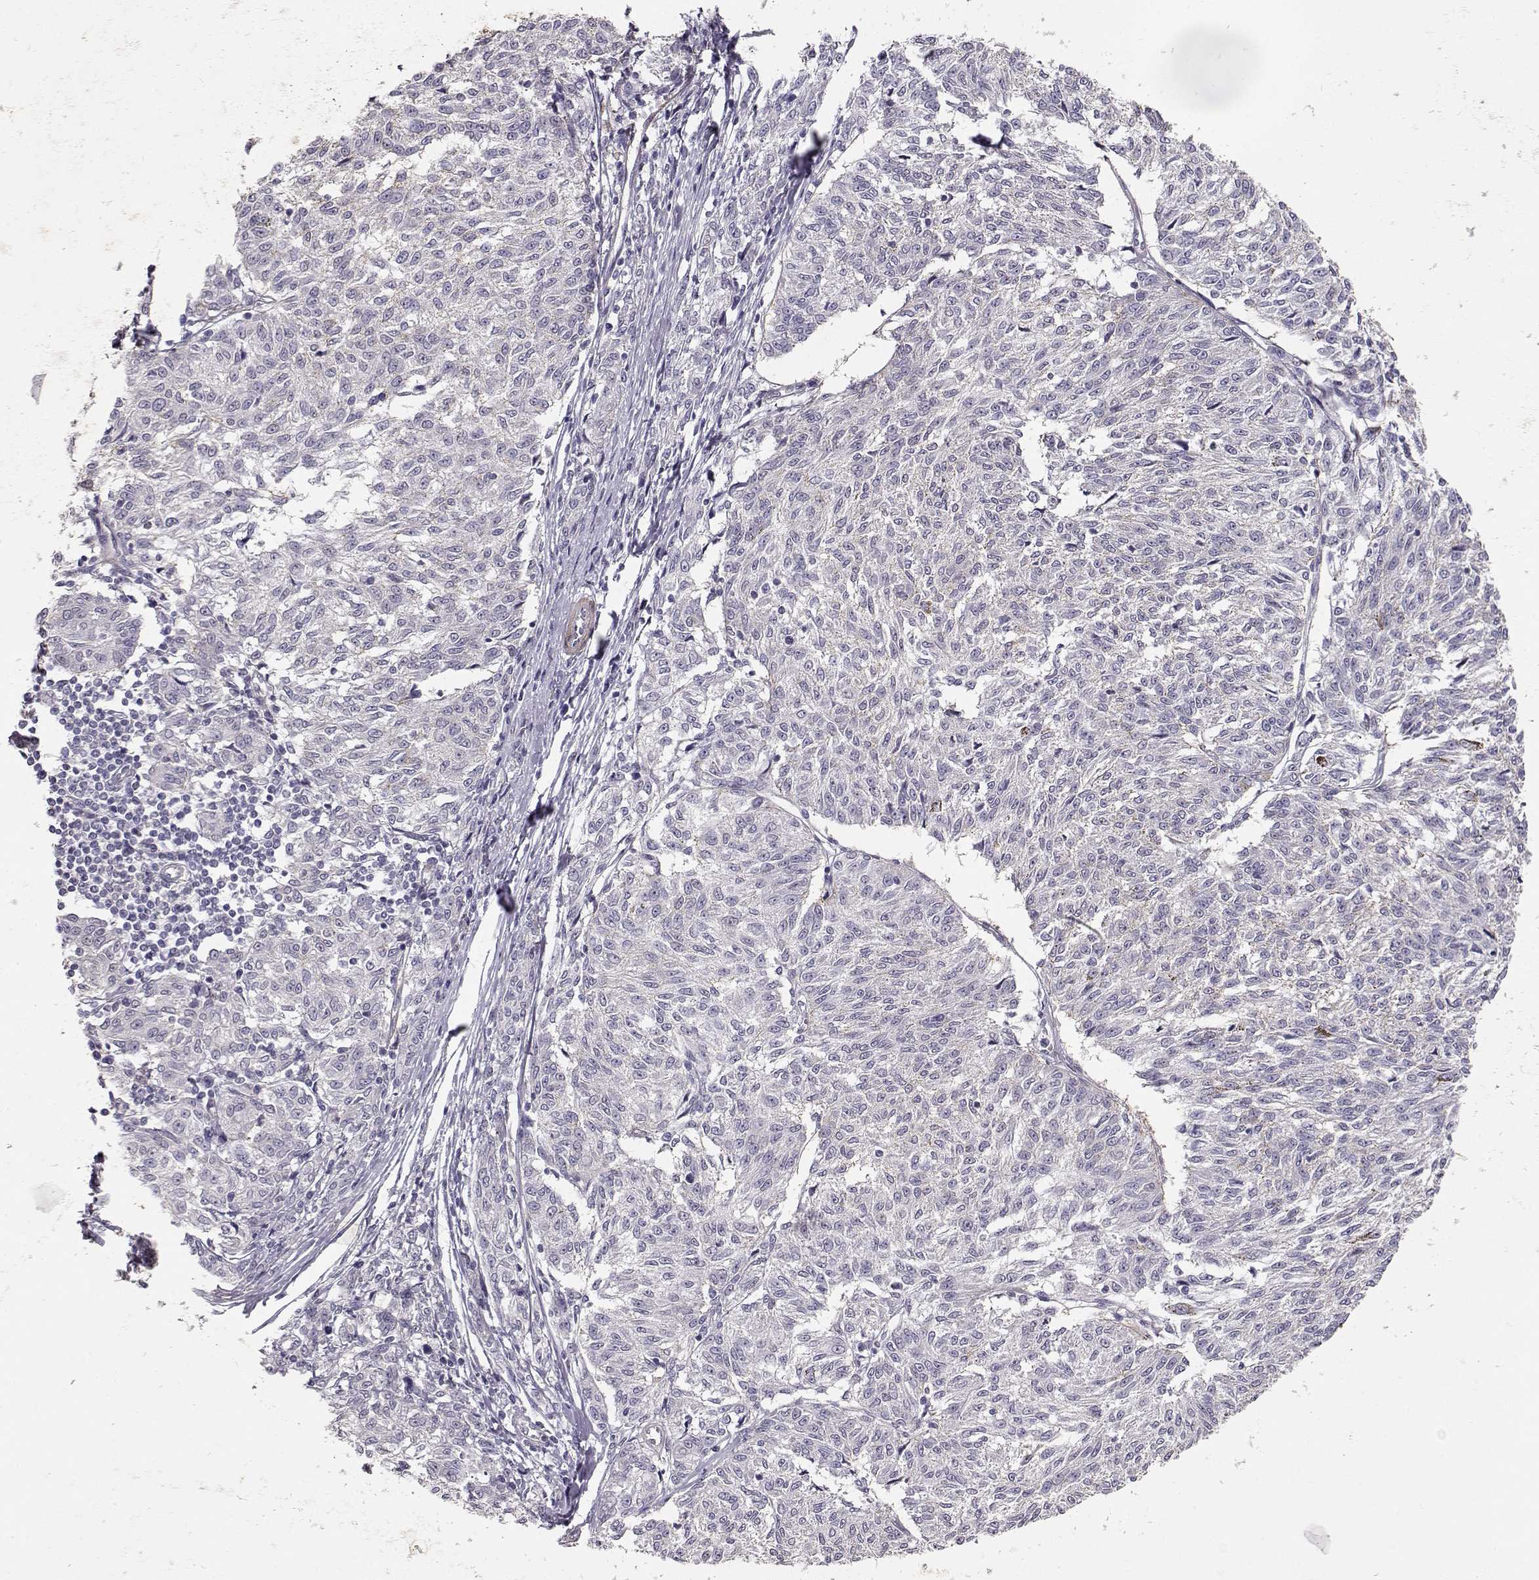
{"staining": {"intensity": "negative", "quantity": "none", "location": "none"}, "tissue": "melanoma", "cell_type": "Tumor cells", "image_type": "cancer", "snomed": [{"axis": "morphology", "description": "Malignant melanoma, NOS"}, {"axis": "topography", "description": "Skin"}], "caption": "Image shows no protein staining in tumor cells of melanoma tissue.", "gene": "LAMA5", "patient": {"sex": "female", "age": 72}}